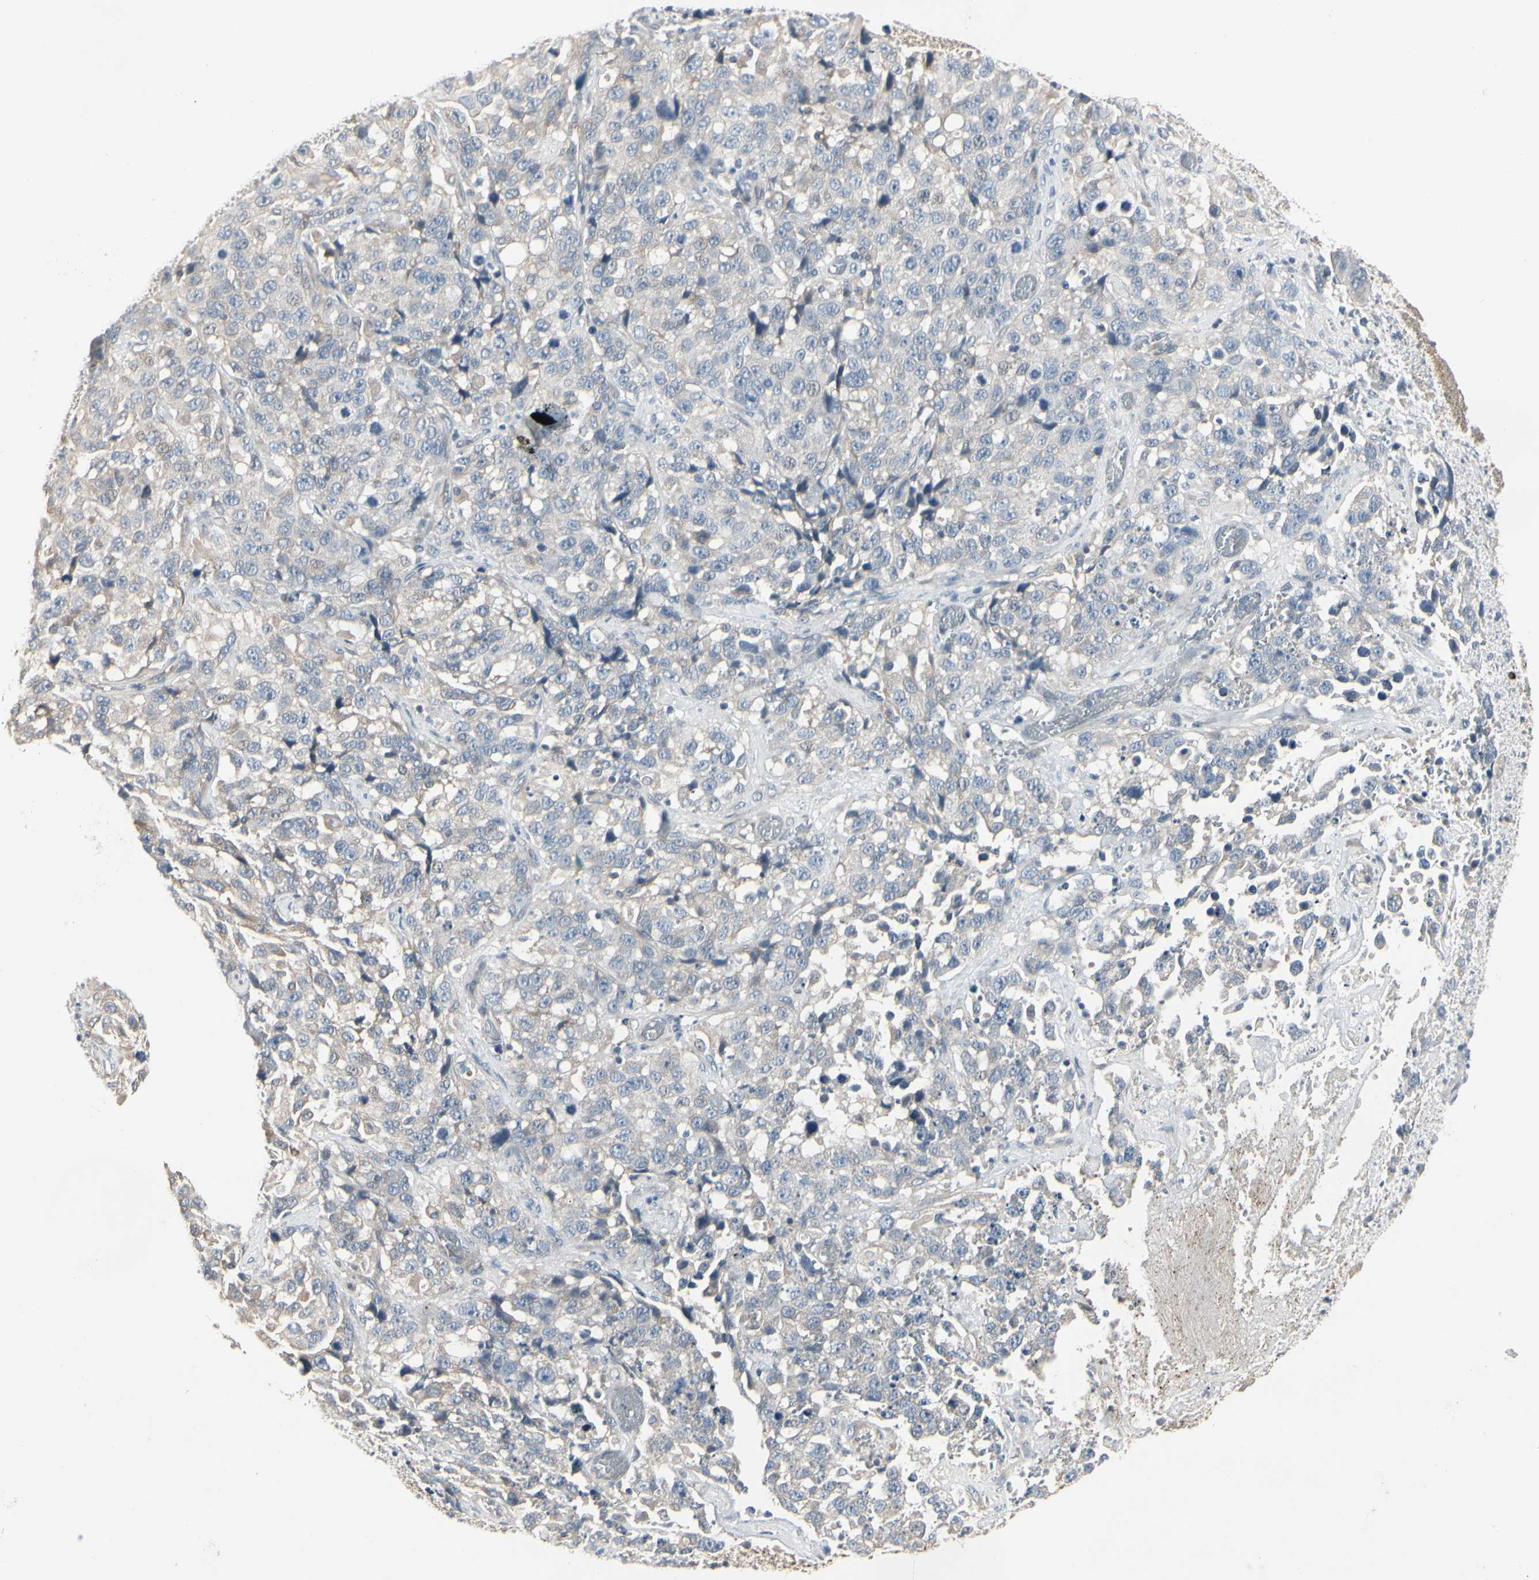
{"staining": {"intensity": "negative", "quantity": "none", "location": "none"}, "tissue": "stomach cancer", "cell_type": "Tumor cells", "image_type": "cancer", "snomed": [{"axis": "morphology", "description": "Normal tissue, NOS"}, {"axis": "morphology", "description": "Adenocarcinoma, NOS"}, {"axis": "topography", "description": "Stomach"}], "caption": "IHC photomicrograph of adenocarcinoma (stomach) stained for a protein (brown), which demonstrates no staining in tumor cells.", "gene": "DMPK", "patient": {"sex": "male", "age": 48}}